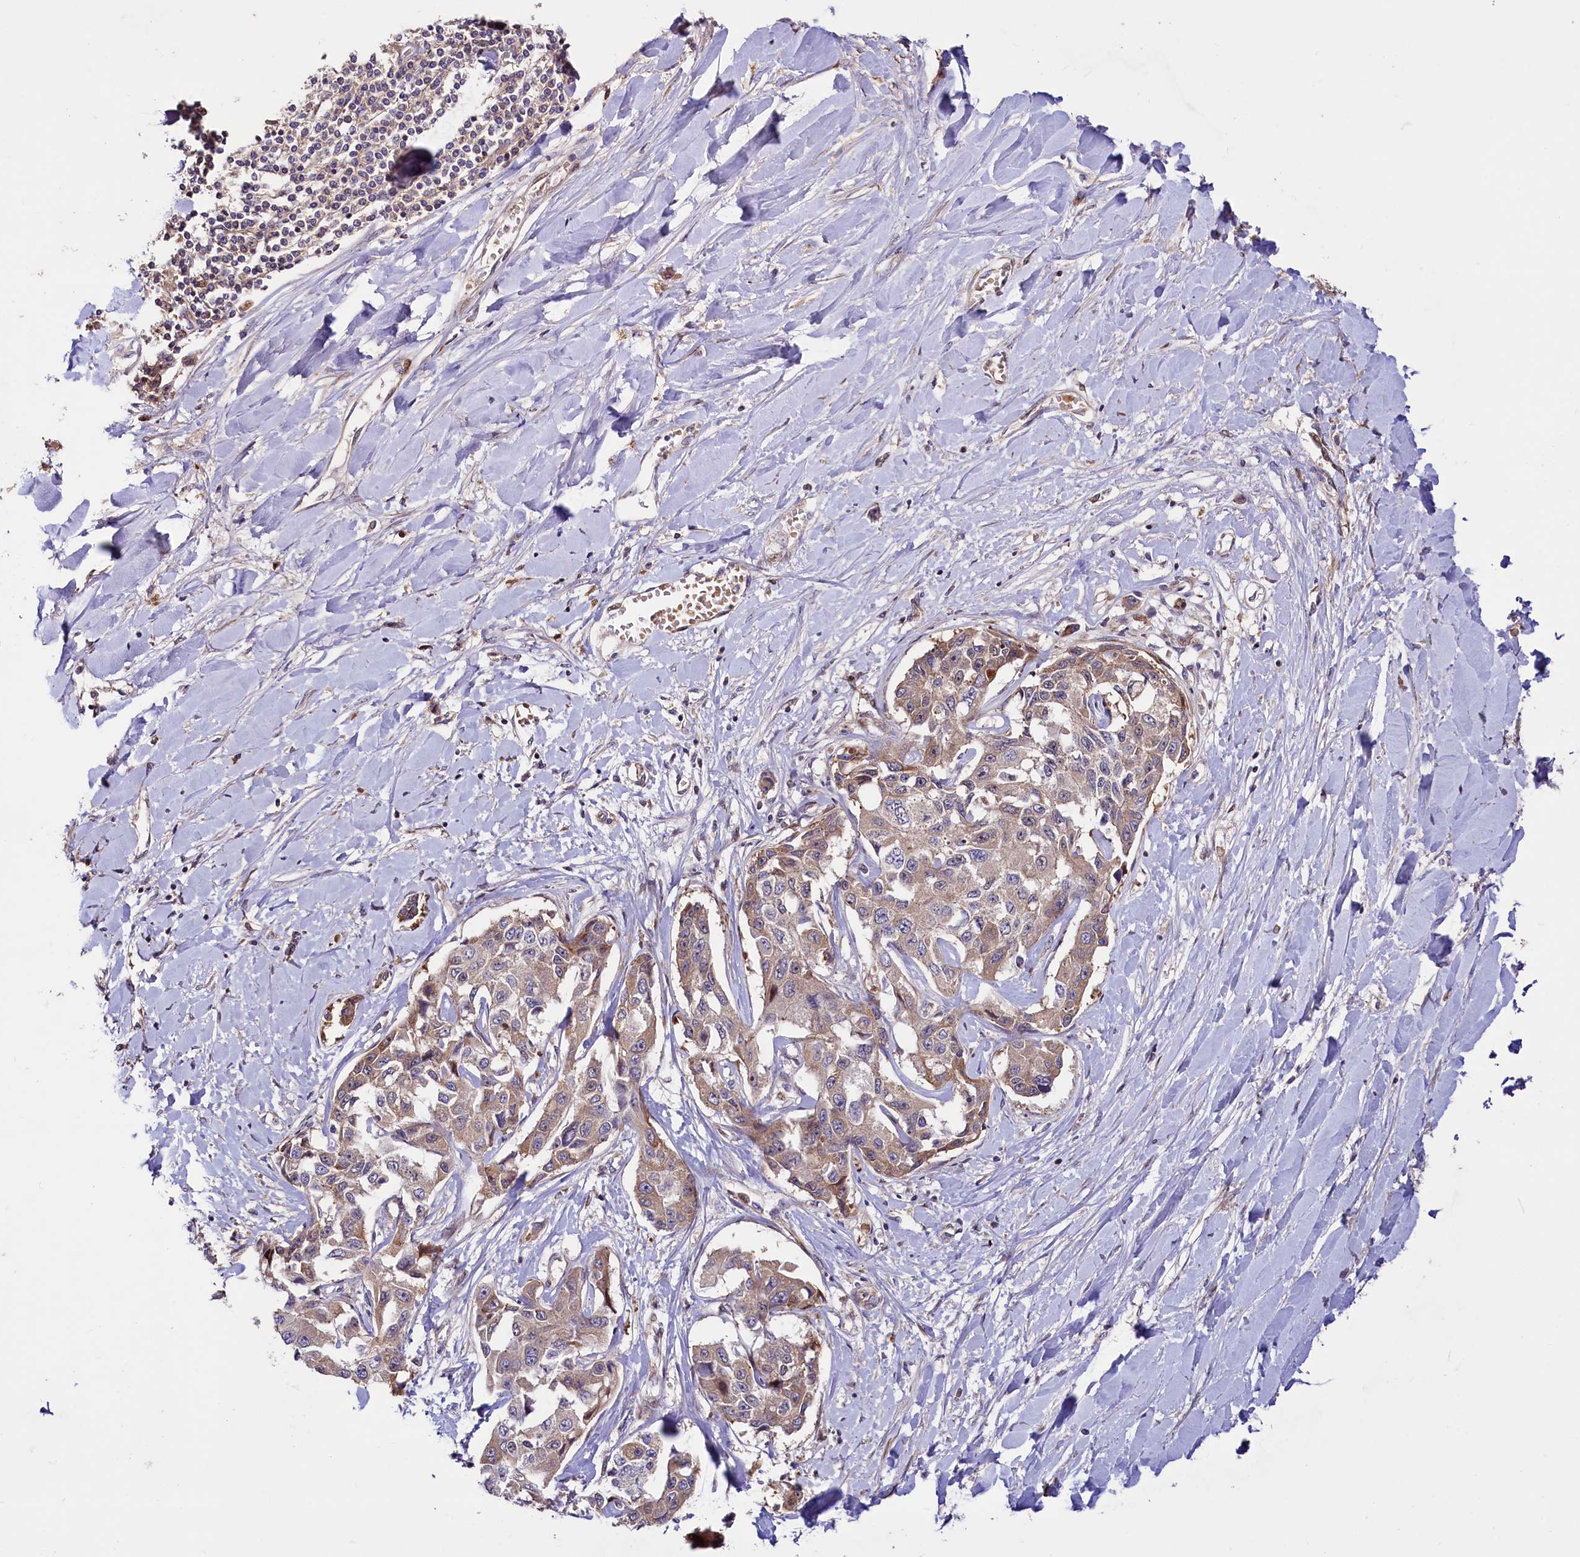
{"staining": {"intensity": "moderate", "quantity": ">75%", "location": "cytoplasmic/membranous"}, "tissue": "liver cancer", "cell_type": "Tumor cells", "image_type": "cancer", "snomed": [{"axis": "morphology", "description": "Cholangiocarcinoma"}, {"axis": "topography", "description": "Liver"}], "caption": "The image reveals a brown stain indicating the presence of a protein in the cytoplasmic/membranous of tumor cells in liver cancer.", "gene": "PDZRN3", "patient": {"sex": "male", "age": 59}}